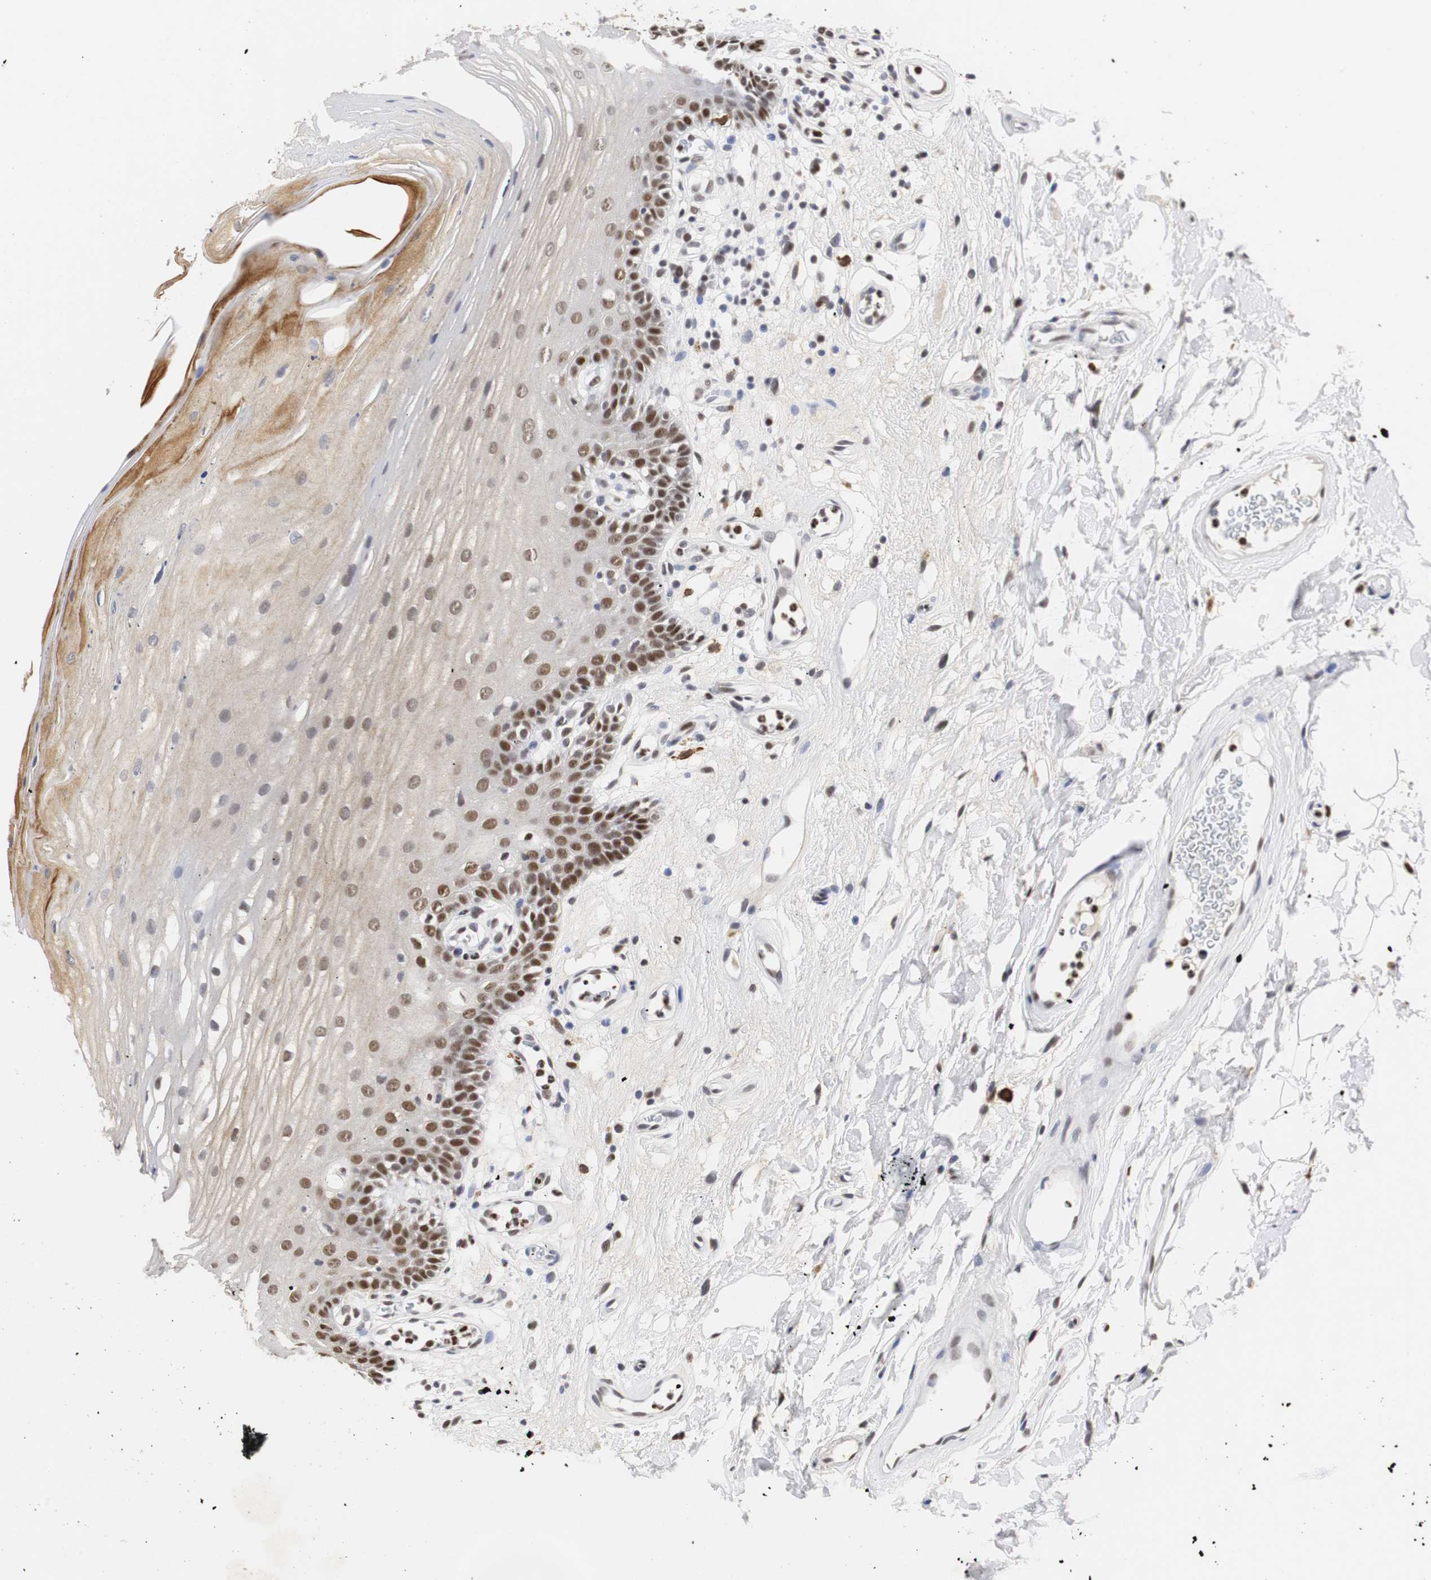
{"staining": {"intensity": "strong", "quantity": ">75%", "location": "nuclear"}, "tissue": "oral mucosa", "cell_type": "Squamous epithelial cells", "image_type": "normal", "snomed": [{"axis": "morphology", "description": "Normal tissue, NOS"}, {"axis": "morphology", "description": "Squamous cell carcinoma, NOS"}, {"axis": "topography", "description": "Skeletal muscle"}, {"axis": "topography", "description": "Oral tissue"}], "caption": "Approximately >75% of squamous epithelial cells in normal oral mucosa display strong nuclear protein positivity as visualized by brown immunohistochemical staining.", "gene": "ZFC3H1", "patient": {"sex": "male", "age": 71}}